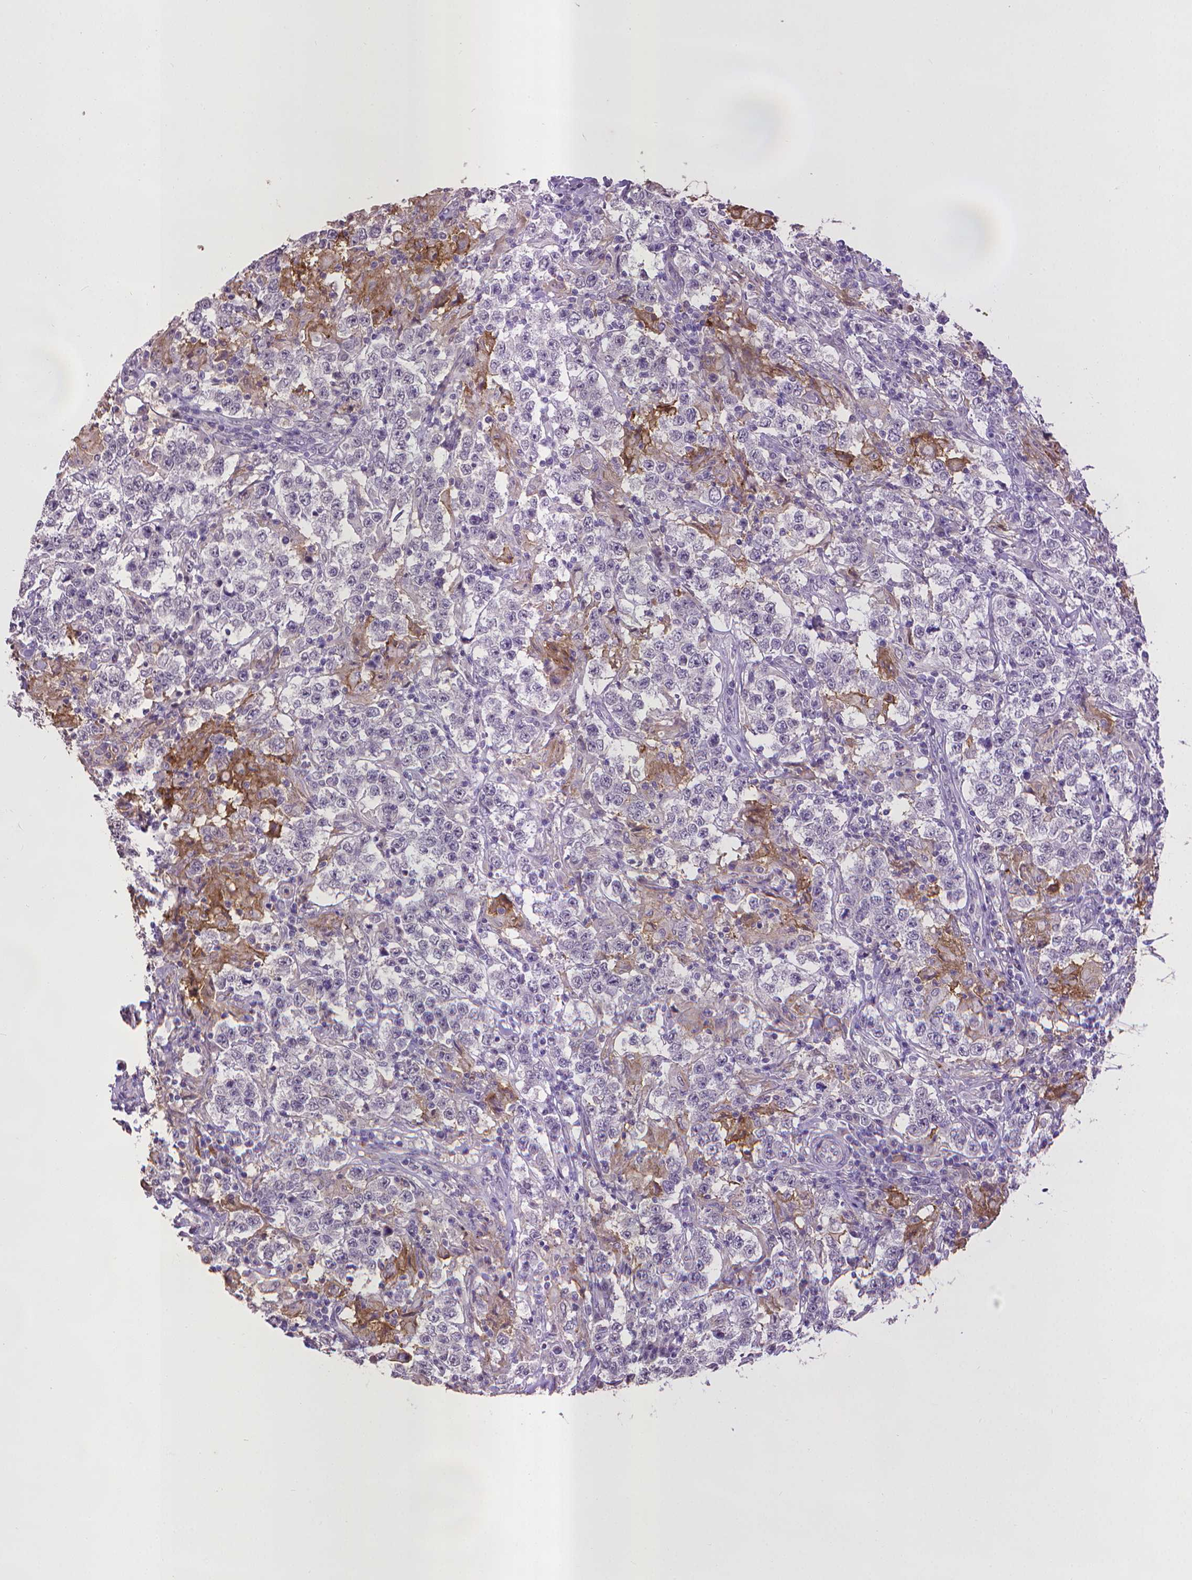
{"staining": {"intensity": "negative", "quantity": "none", "location": "none"}, "tissue": "testis cancer", "cell_type": "Tumor cells", "image_type": "cancer", "snomed": [{"axis": "morphology", "description": "Seminoma, NOS"}, {"axis": "morphology", "description": "Carcinoma, Embryonal, NOS"}, {"axis": "topography", "description": "Testis"}], "caption": "DAB (3,3'-diaminobenzidine) immunohistochemical staining of human seminoma (testis) reveals no significant positivity in tumor cells.", "gene": "CPM", "patient": {"sex": "male", "age": 41}}